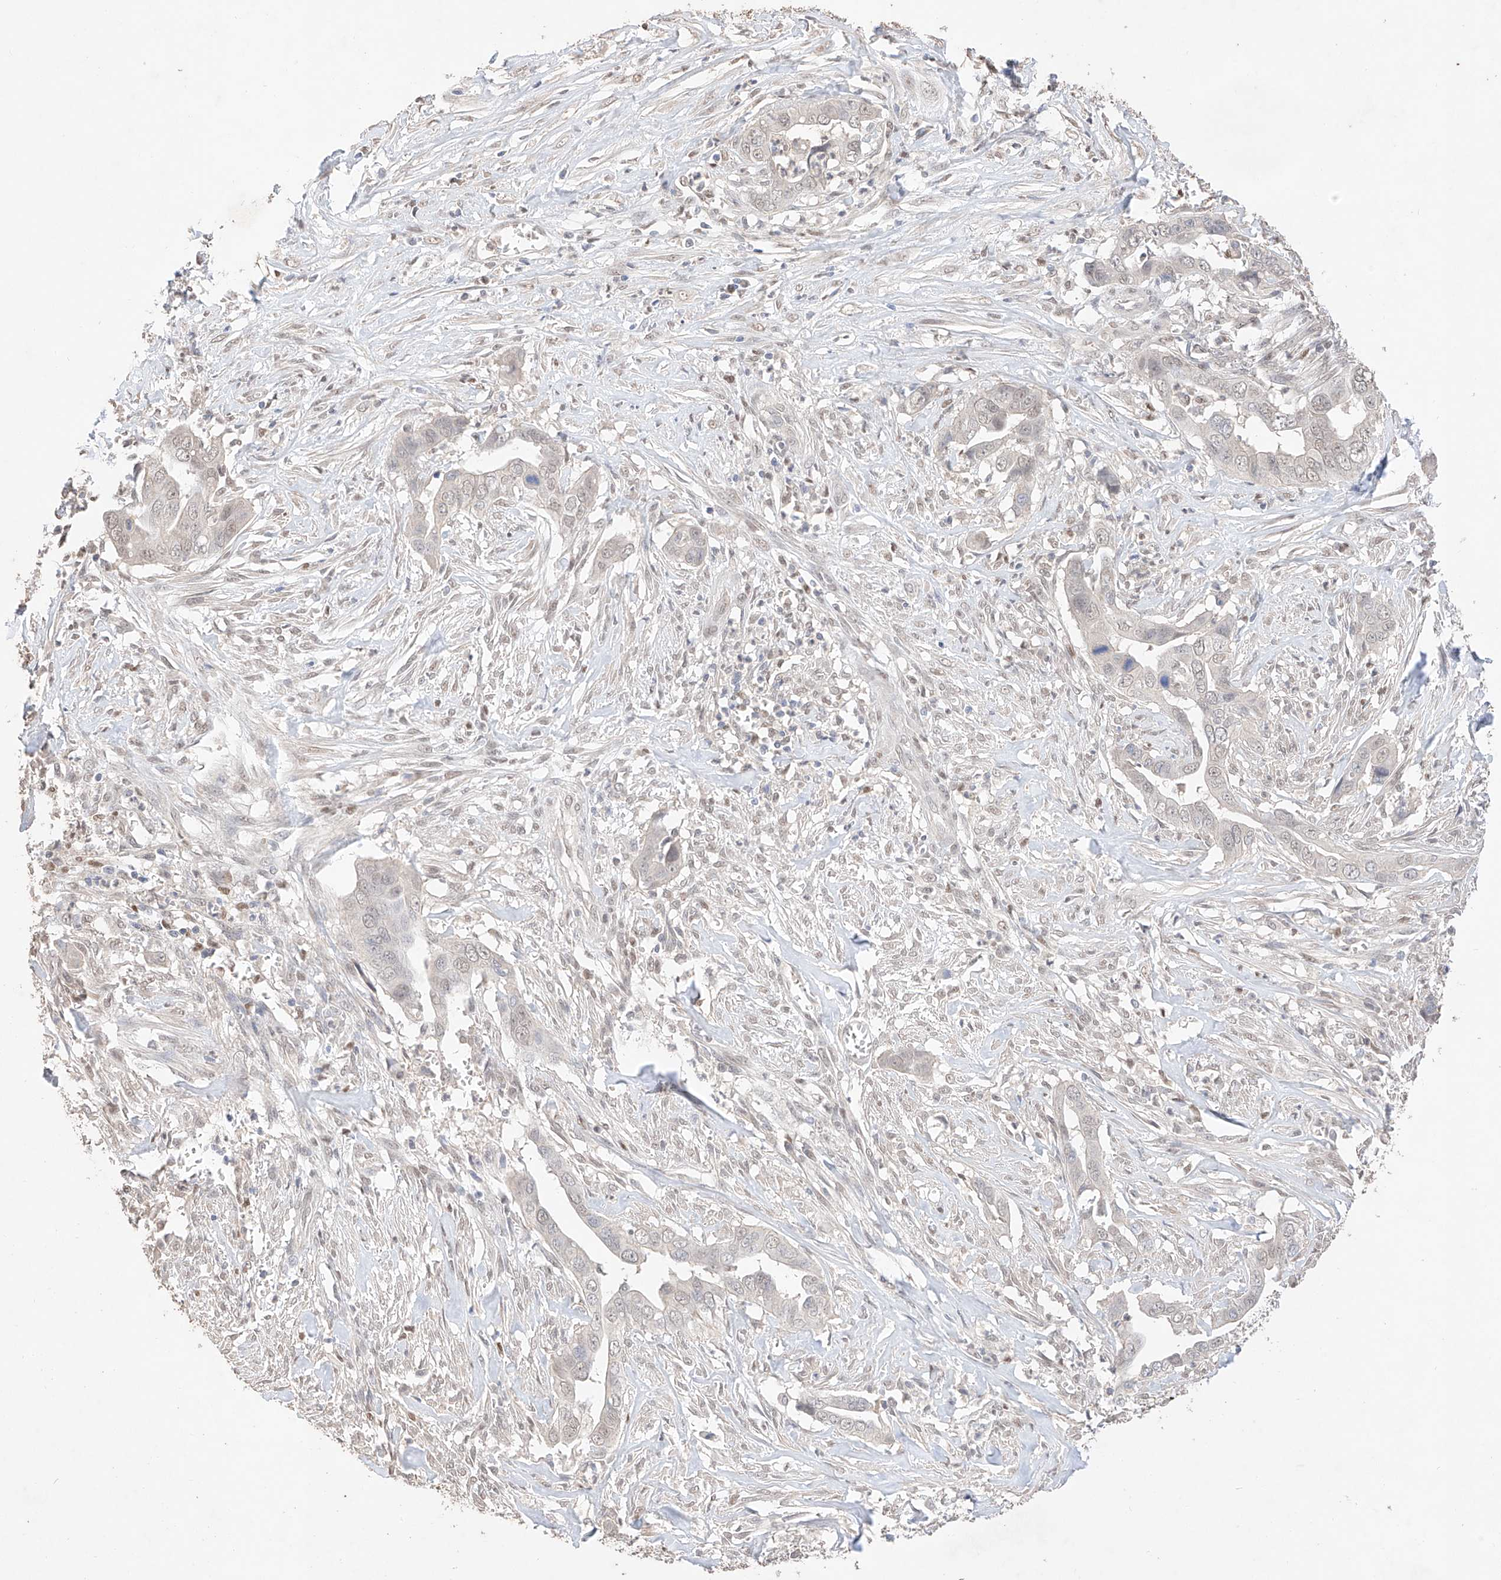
{"staining": {"intensity": "negative", "quantity": "none", "location": "none"}, "tissue": "liver cancer", "cell_type": "Tumor cells", "image_type": "cancer", "snomed": [{"axis": "morphology", "description": "Cholangiocarcinoma"}, {"axis": "topography", "description": "Liver"}], "caption": "Tumor cells show no significant staining in liver cholangiocarcinoma.", "gene": "APIP", "patient": {"sex": "female", "age": 79}}